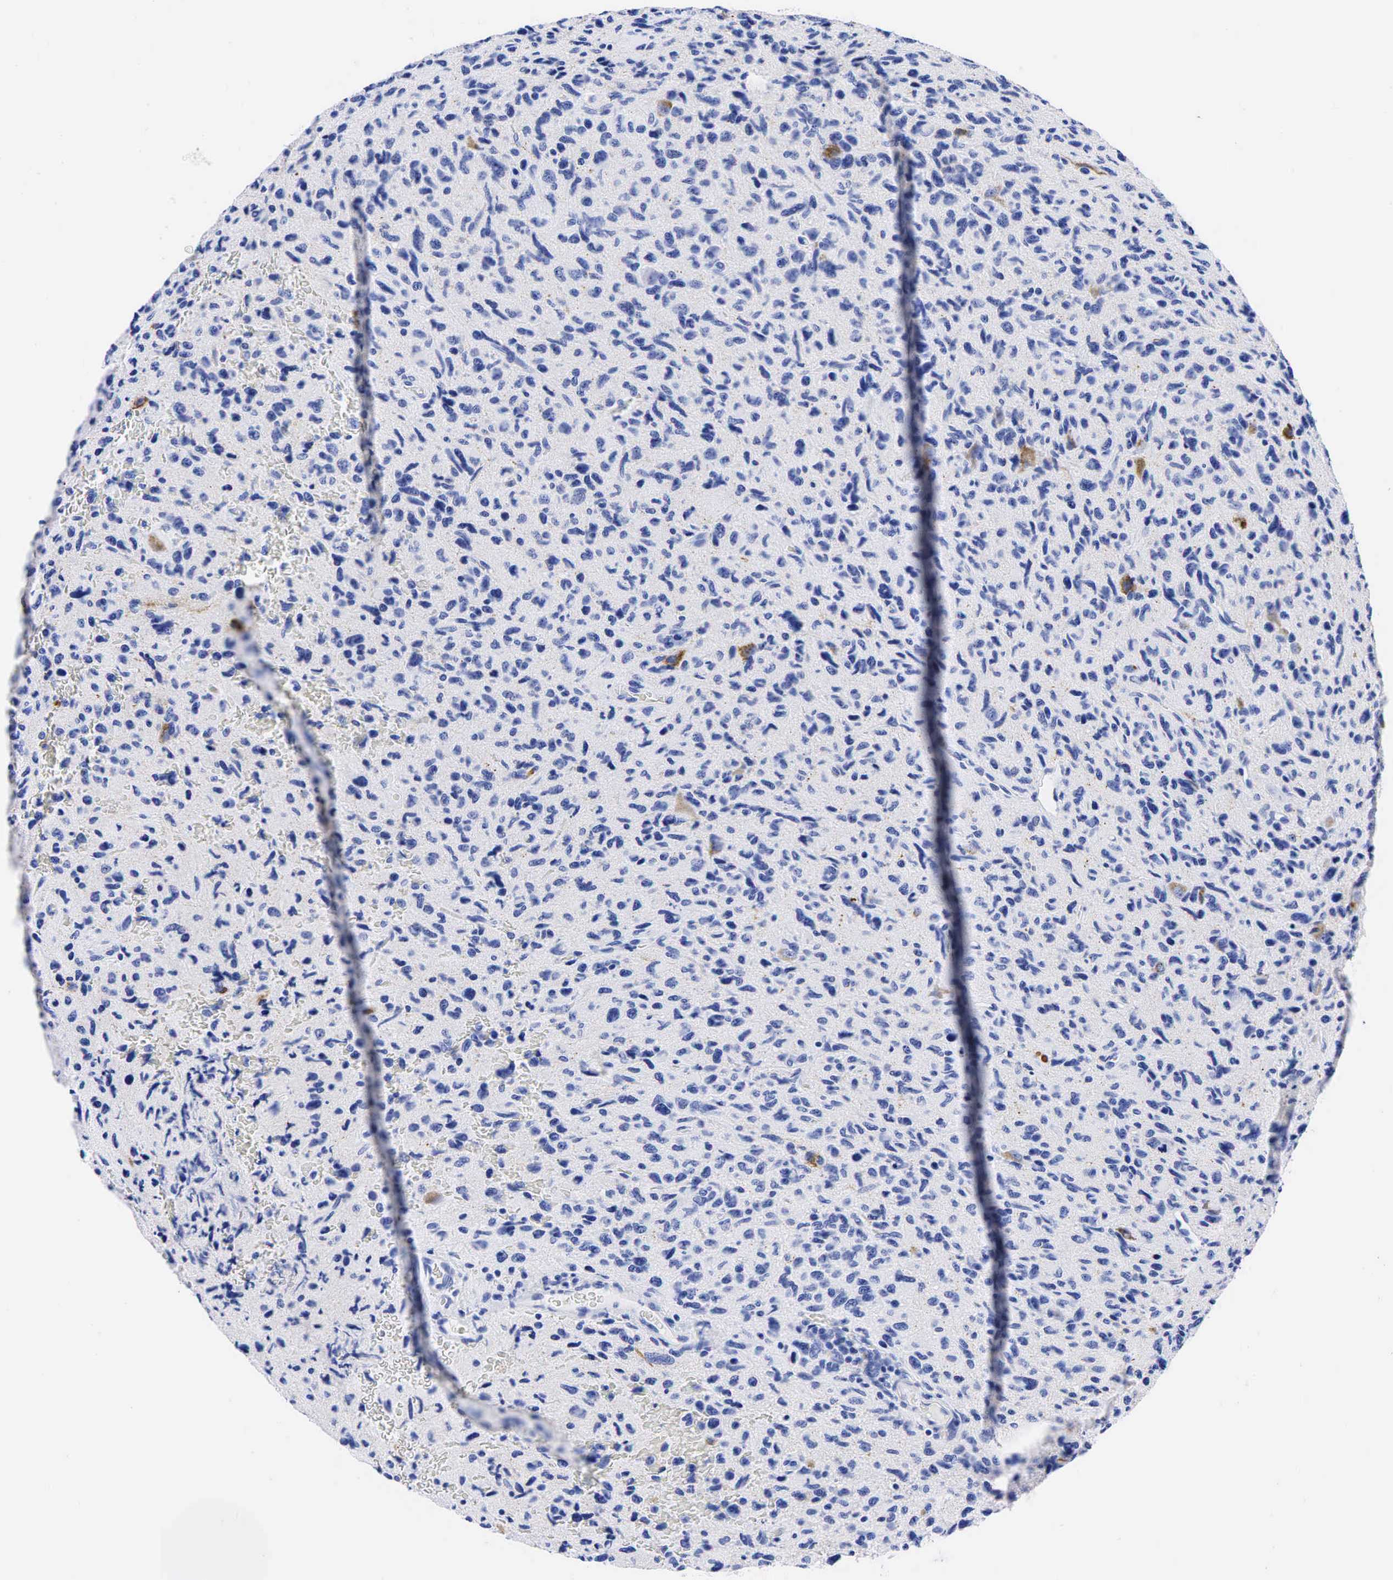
{"staining": {"intensity": "moderate", "quantity": "<25%", "location": "cytoplasmic/membranous"}, "tissue": "glioma", "cell_type": "Tumor cells", "image_type": "cancer", "snomed": [{"axis": "morphology", "description": "Glioma, malignant, High grade"}, {"axis": "topography", "description": "Brain"}], "caption": "Human high-grade glioma (malignant) stained for a protein (brown) exhibits moderate cytoplasmic/membranous positive expression in about <25% of tumor cells.", "gene": "CHGA", "patient": {"sex": "female", "age": 60}}